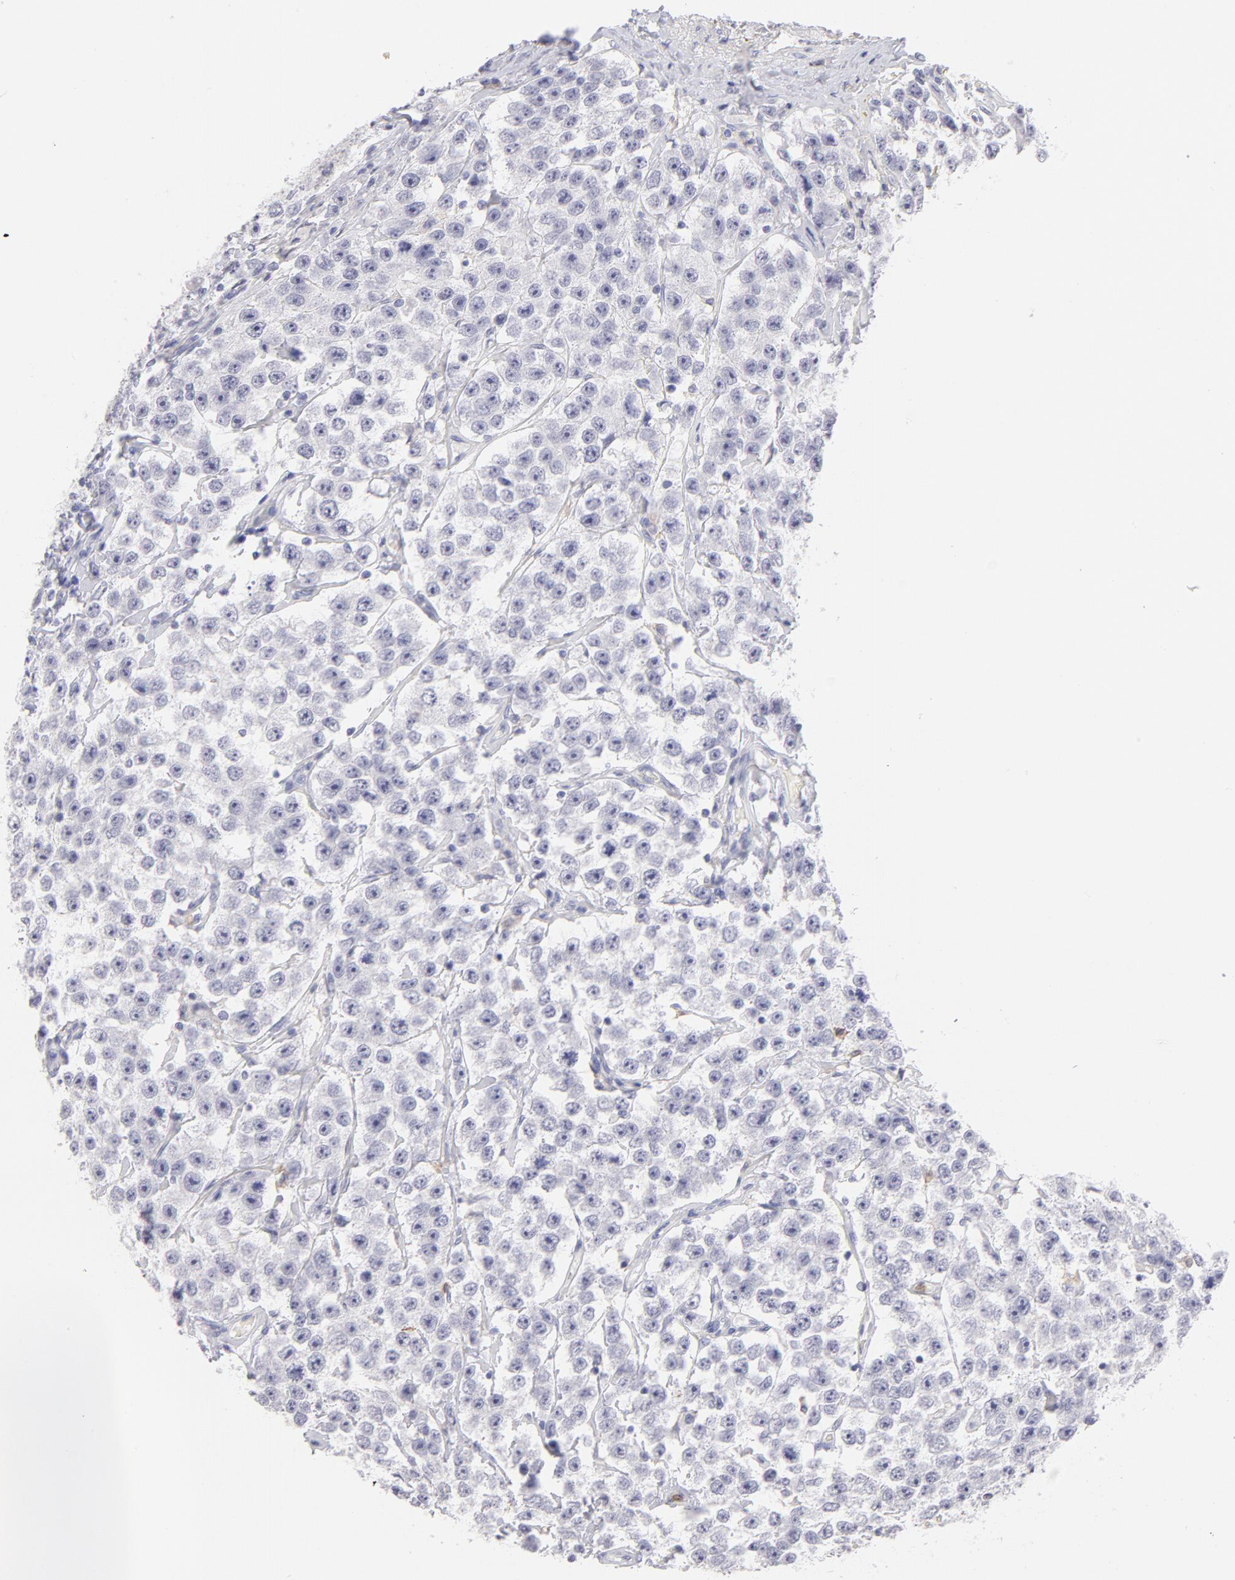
{"staining": {"intensity": "negative", "quantity": "none", "location": "none"}, "tissue": "testis cancer", "cell_type": "Tumor cells", "image_type": "cancer", "snomed": [{"axis": "morphology", "description": "Seminoma, NOS"}, {"axis": "topography", "description": "Testis"}], "caption": "This is a image of immunohistochemistry staining of testis seminoma, which shows no positivity in tumor cells. Brightfield microscopy of IHC stained with DAB (brown) and hematoxylin (blue), captured at high magnification.", "gene": "LTB4R", "patient": {"sex": "male", "age": 52}}